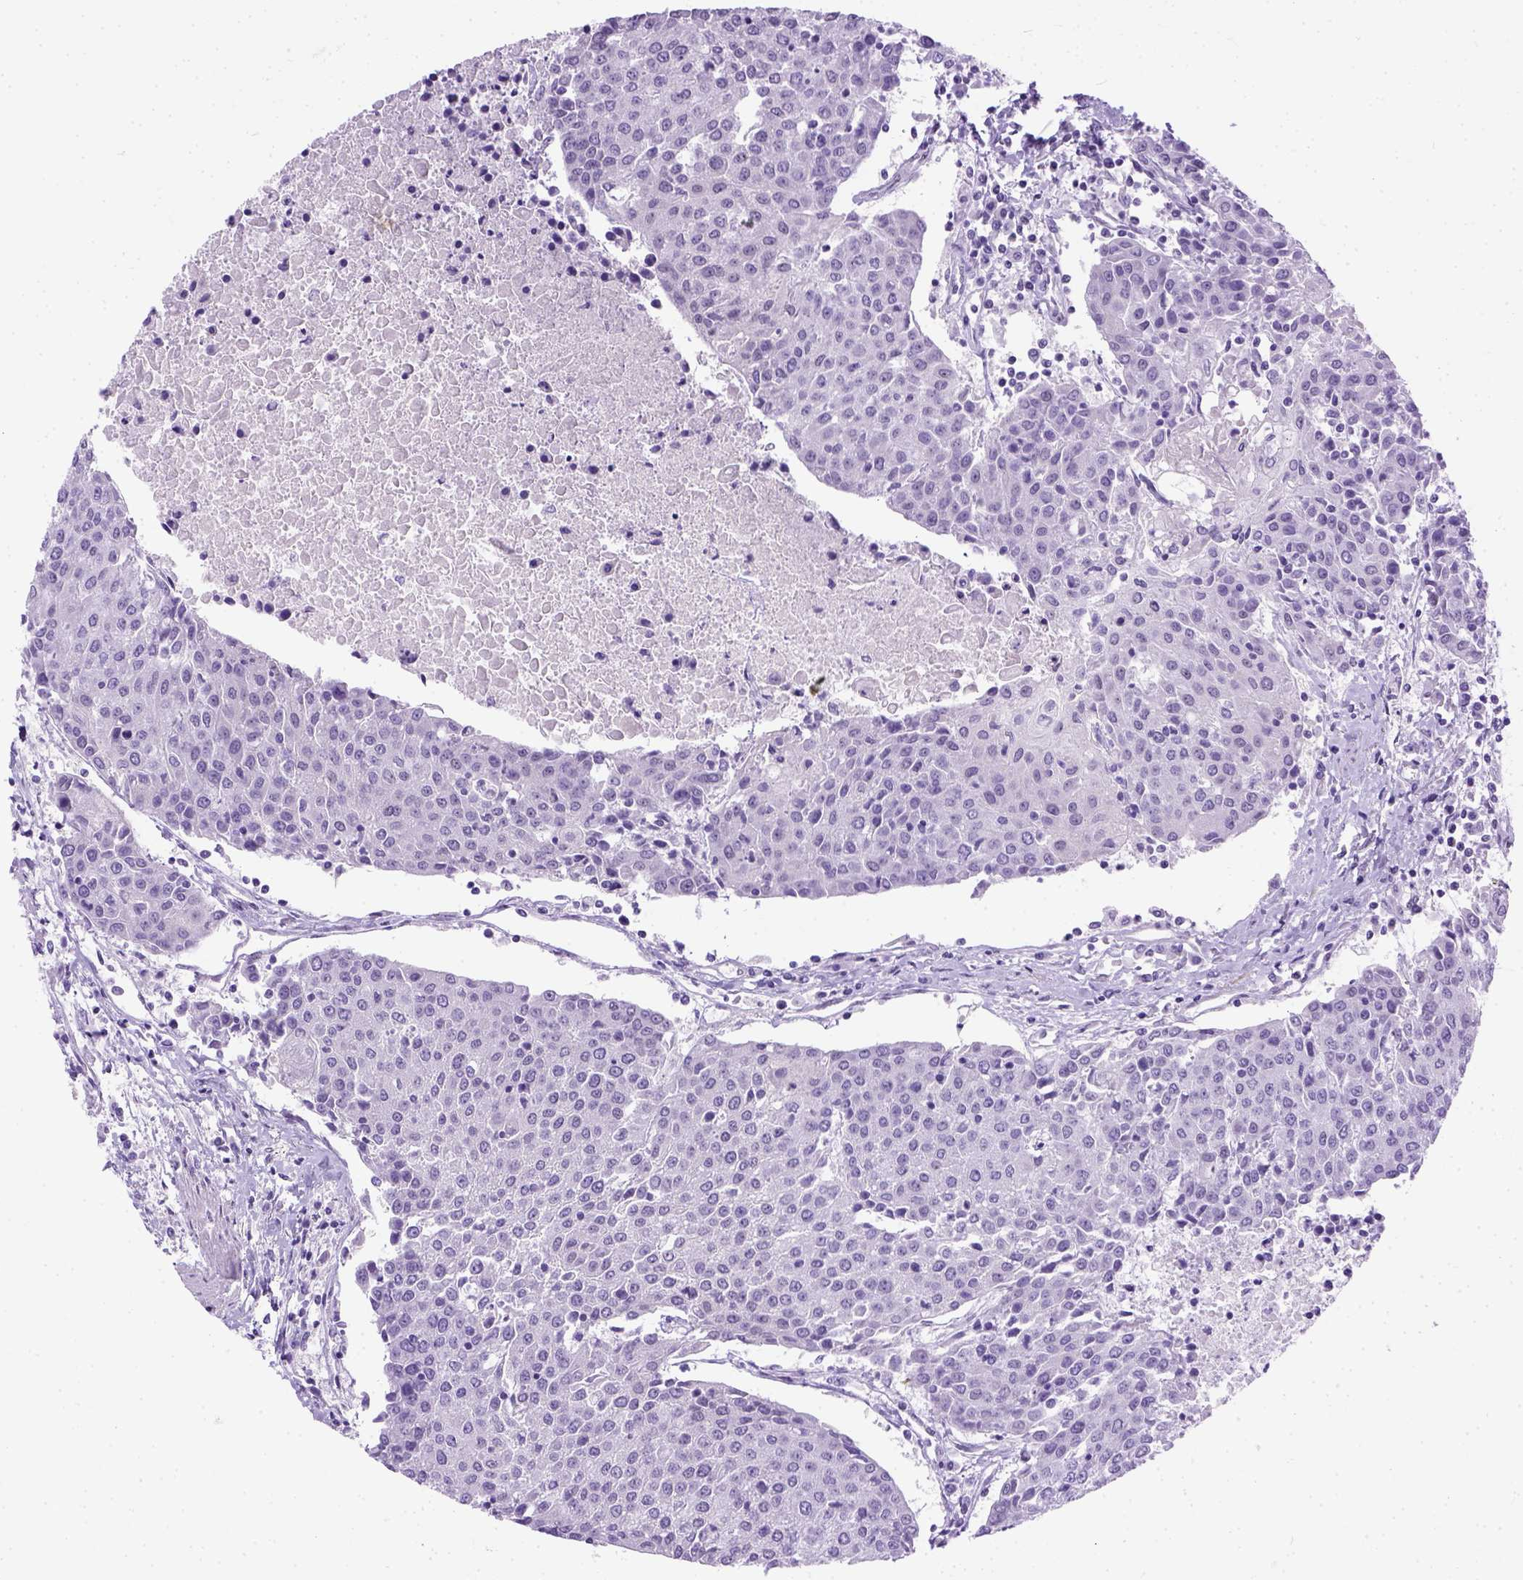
{"staining": {"intensity": "negative", "quantity": "none", "location": "none"}, "tissue": "urothelial cancer", "cell_type": "Tumor cells", "image_type": "cancer", "snomed": [{"axis": "morphology", "description": "Urothelial carcinoma, High grade"}, {"axis": "topography", "description": "Urinary bladder"}], "caption": "Protein analysis of urothelial carcinoma (high-grade) displays no significant expression in tumor cells.", "gene": "FAM184B", "patient": {"sex": "female", "age": 85}}